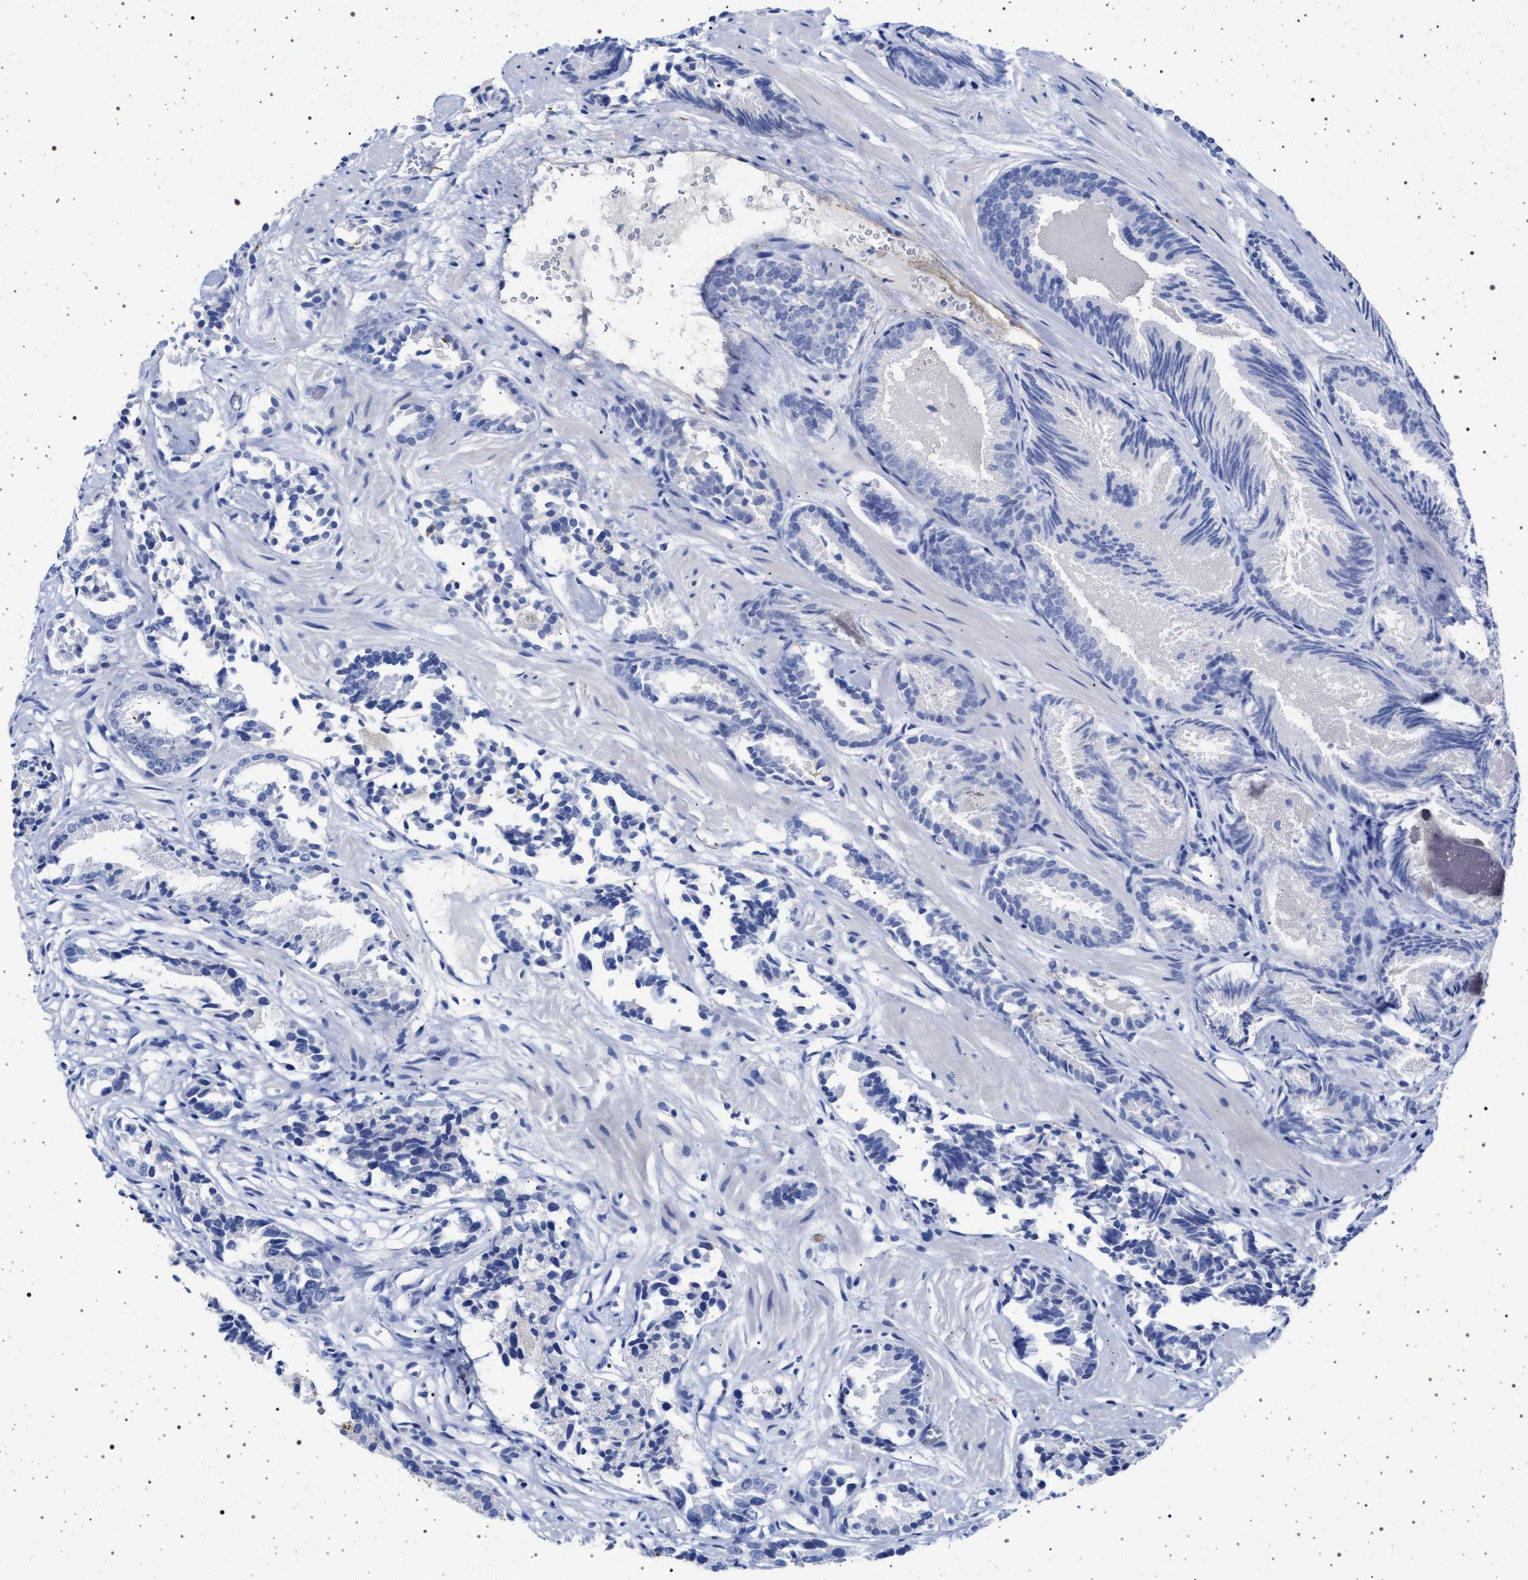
{"staining": {"intensity": "negative", "quantity": "none", "location": "none"}, "tissue": "prostate cancer", "cell_type": "Tumor cells", "image_type": "cancer", "snomed": [{"axis": "morphology", "description": "Adenocarcinoma, Low grade"}, {"axis": "topography", "description": "Prostate"}], "caption": "Immunohistochemistry (IHC) of low-grade adenocarcinoma (prostate) exhibits no staining in tumor cells.", "gene": "PLG", "patient": {"sex": "male", "age": 51}}